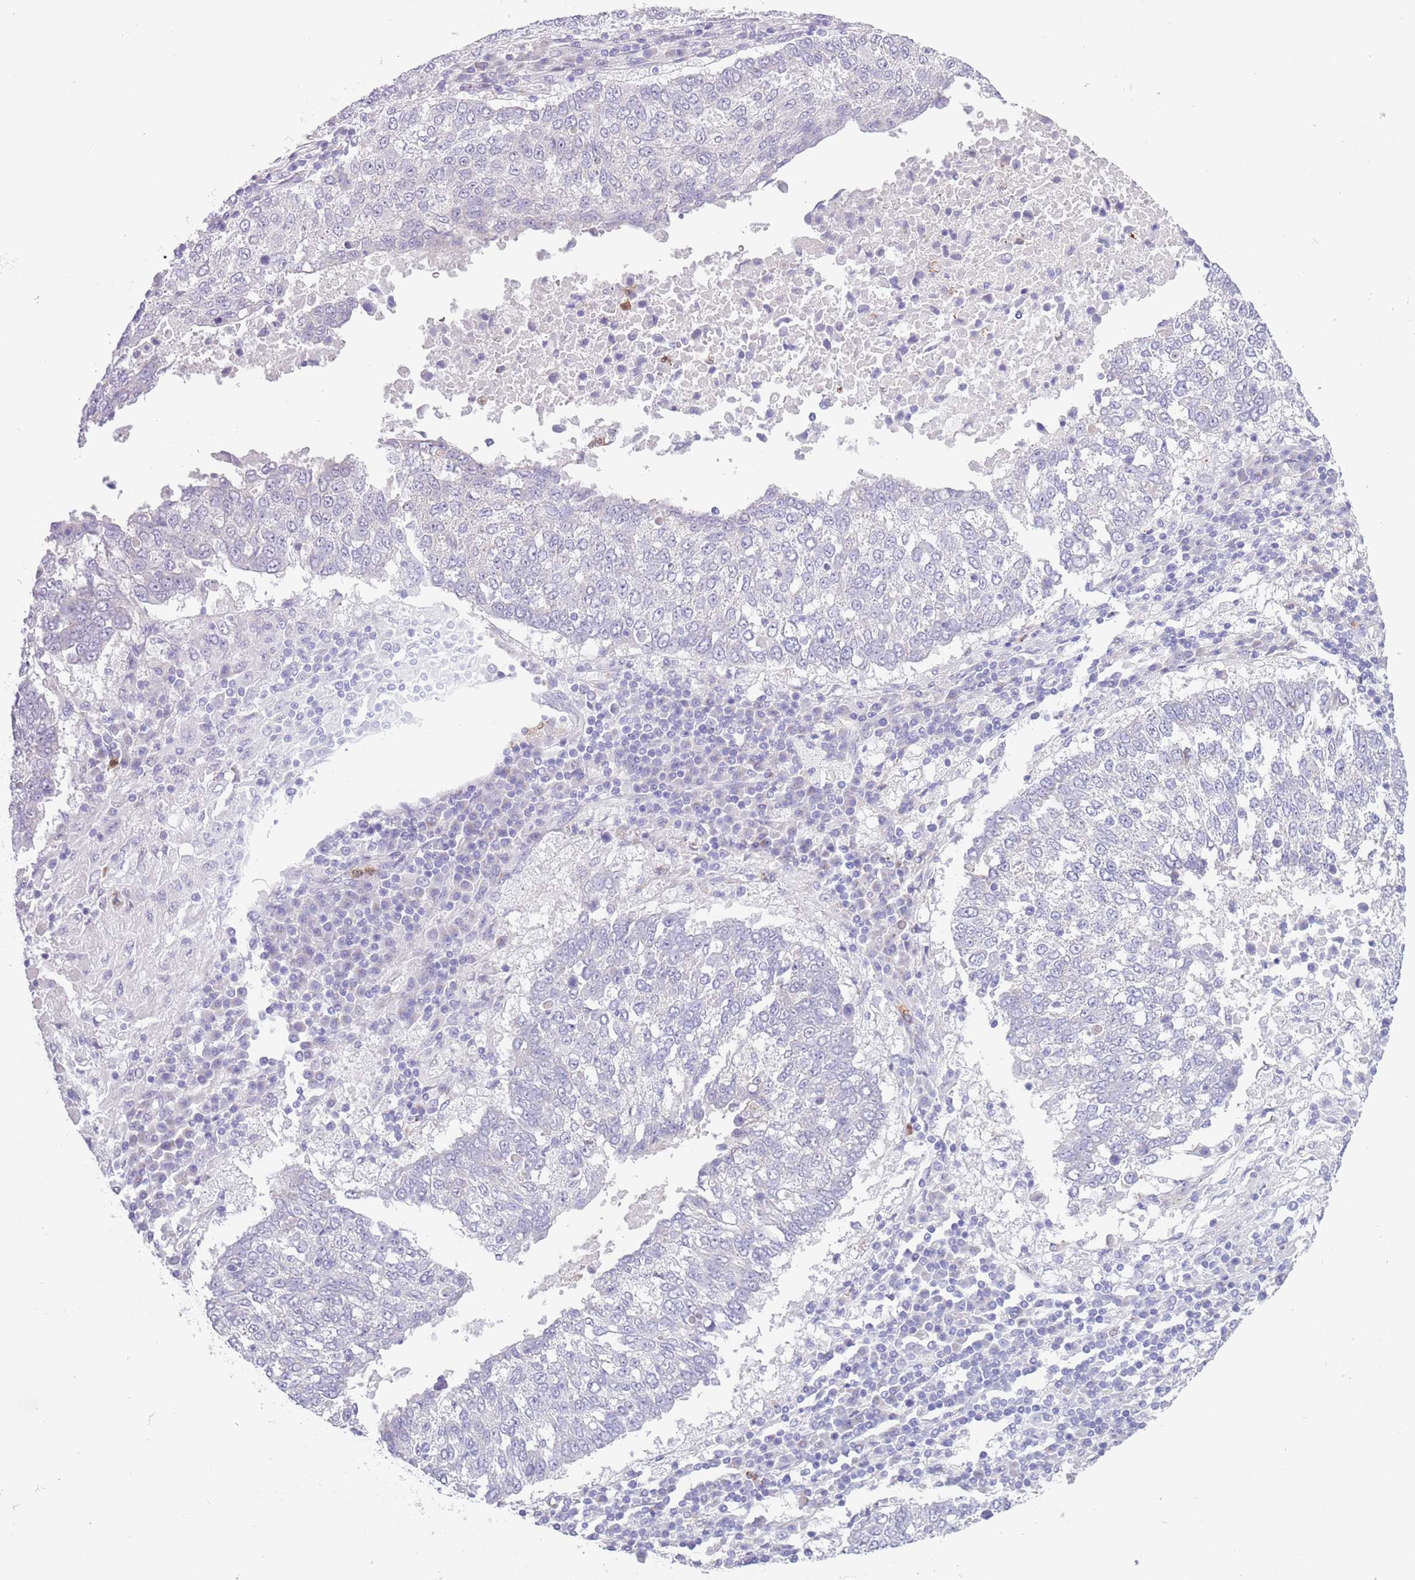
{"staining": {"intensity": "negative", "quantity": "none", "location": "none"}, "tissue": "lung cancer", "cell_type": "Tumor cells", "image_type": "cancer", "snomed": [{"axis": "morphology", "description": "Squamous cell carcinoma, NOS"}, {"axis": "topography", "description": "Lung"}], "caption": "This is a histopathology image of immunohistochemistry staining of lung cancer (squamous cell carcinoma), which shows no expression in tumor cells.", "gene": "ZFP2", "patient": {"sex": "male", "age": 73}}